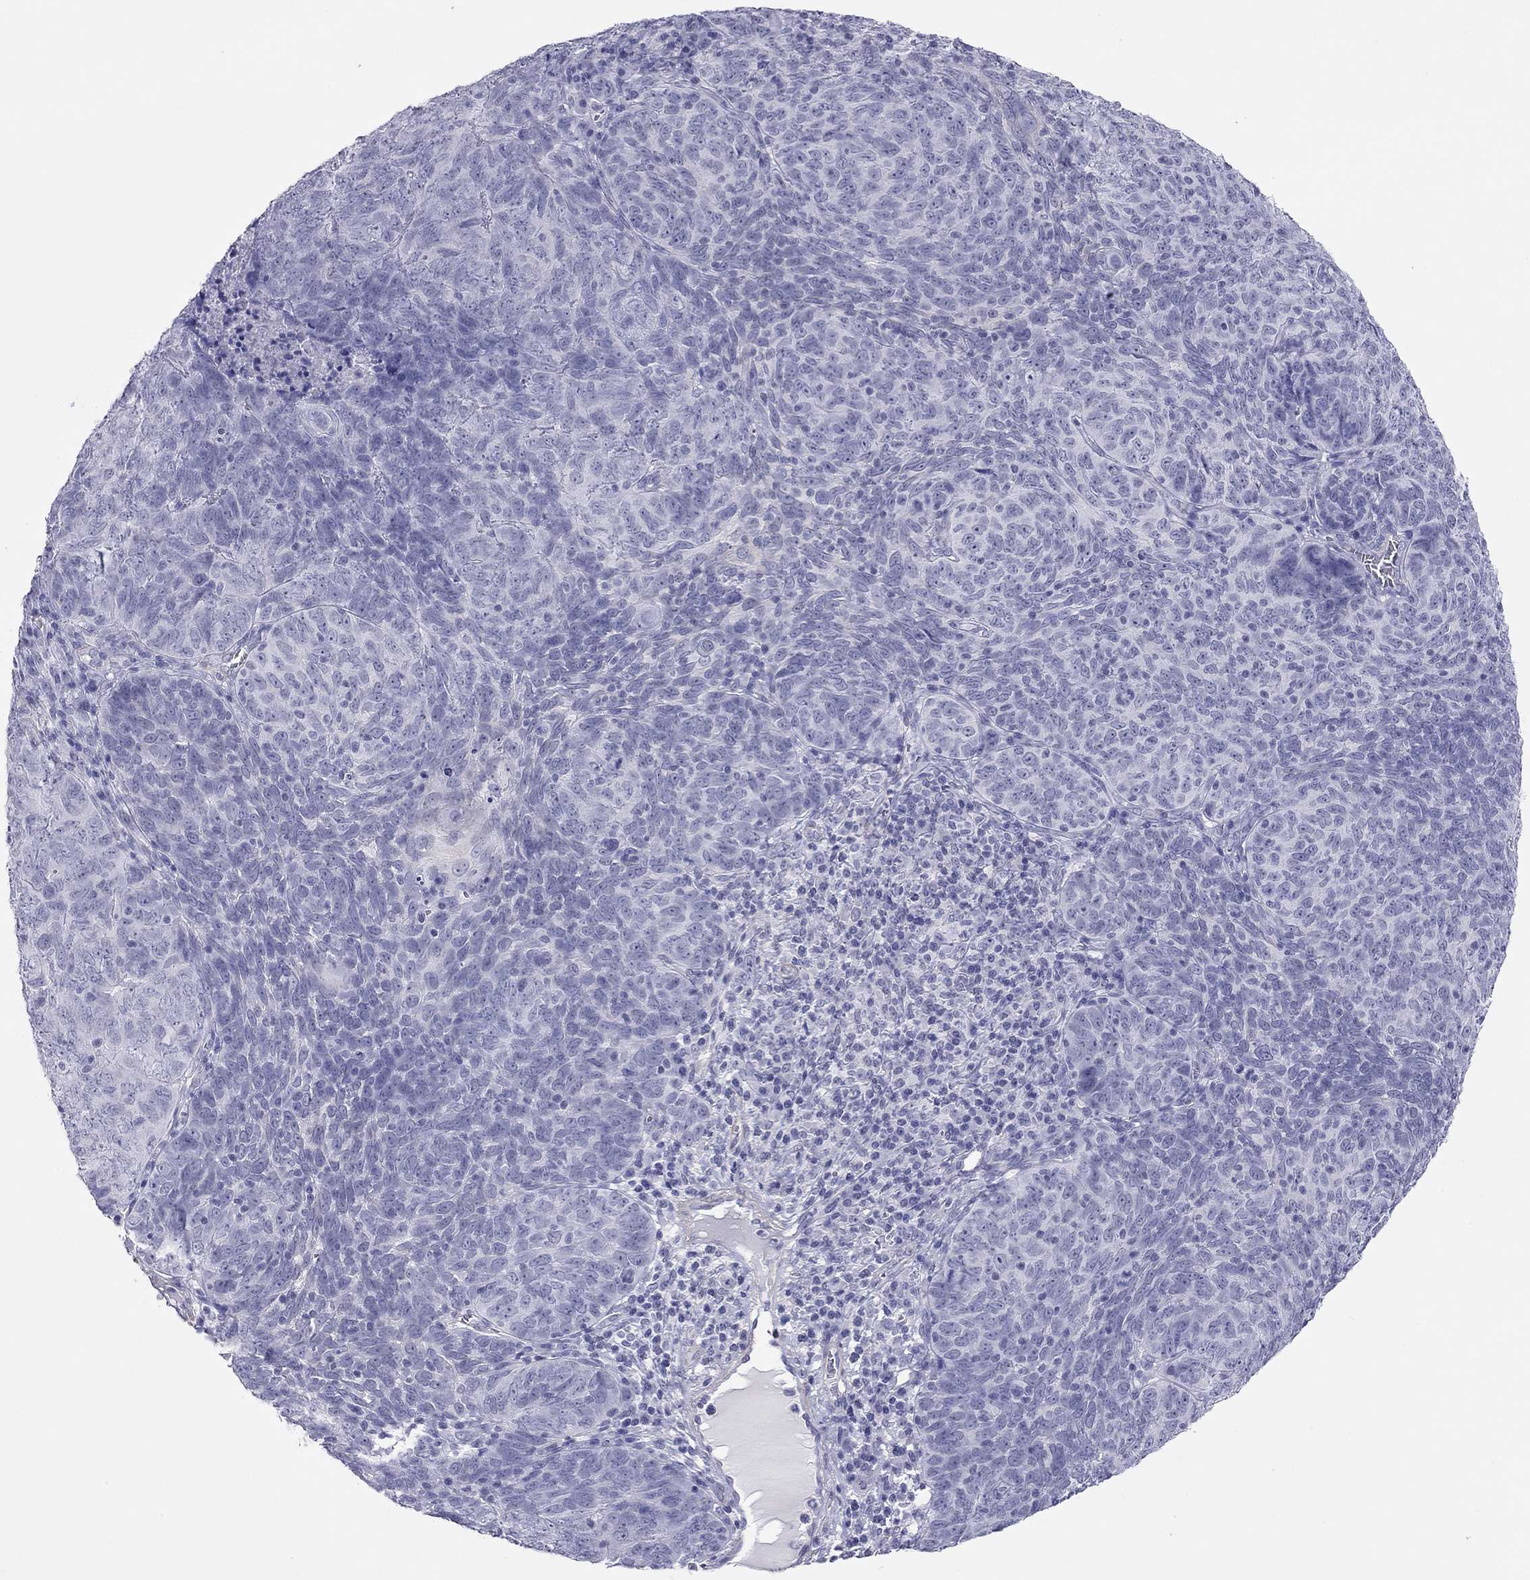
{"staining": {"intensity": "negative", "quantity": "none", "location": "none"}, "tissue": "skin cancer", "cell_type": "Tumor cells", "image_type": "cancer", "snomed": [{"axis": "morphology", "description": "Squamous cell carcinoma, NOS"}, {"axis": "topography", "description": "Skin"}, {"axis": "topography", "description": "Anal"}], "caption": "This histopathology image is of skin squamous cell carcinoma stained with immunohistochemistry (IHC) to label a protein in brown with the nuclei are counter-stained blue. There is no positivity in tumor cells.", "gene": "MYMX", "patient": {"sex": "female", "age": 51}}